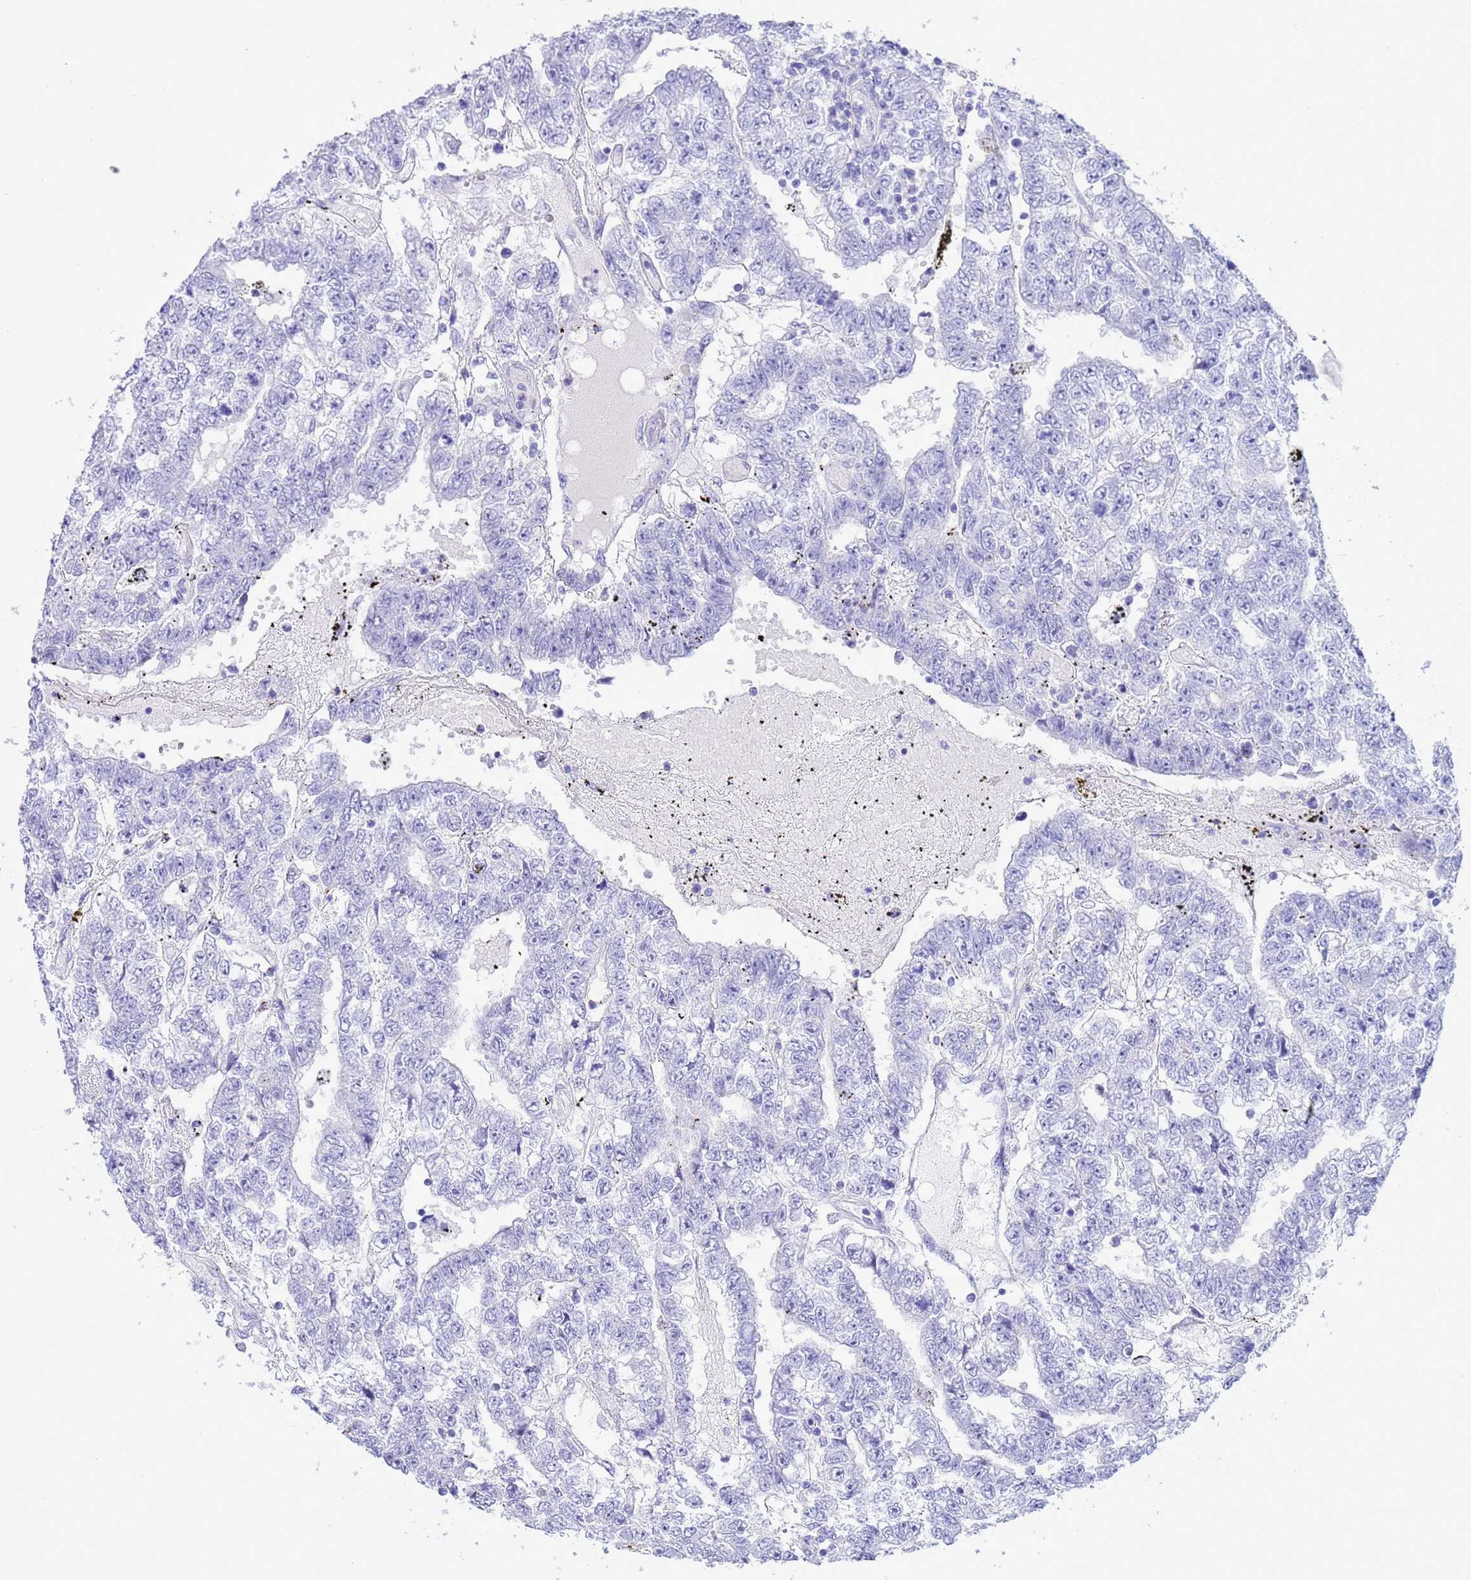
{"staining": {"intensity": "negative", "quantity": "none", "location": "none"}, "tissue": "testis cancer", "cell_type": "Tumor cells", "image_type": "cancer", "snomed": [{"axis": "morphology", "description": "Carcinoma, Embryonal, NOS"}, {"axis": "topography", "description": "Testis"}], "caption": "Photomicrograph shows no protein positivity in tumor cells of embryonal carcinoma (testis) tissue.", "gene": "GSTM1", "patient": {"sex": "male", "age": 25}}